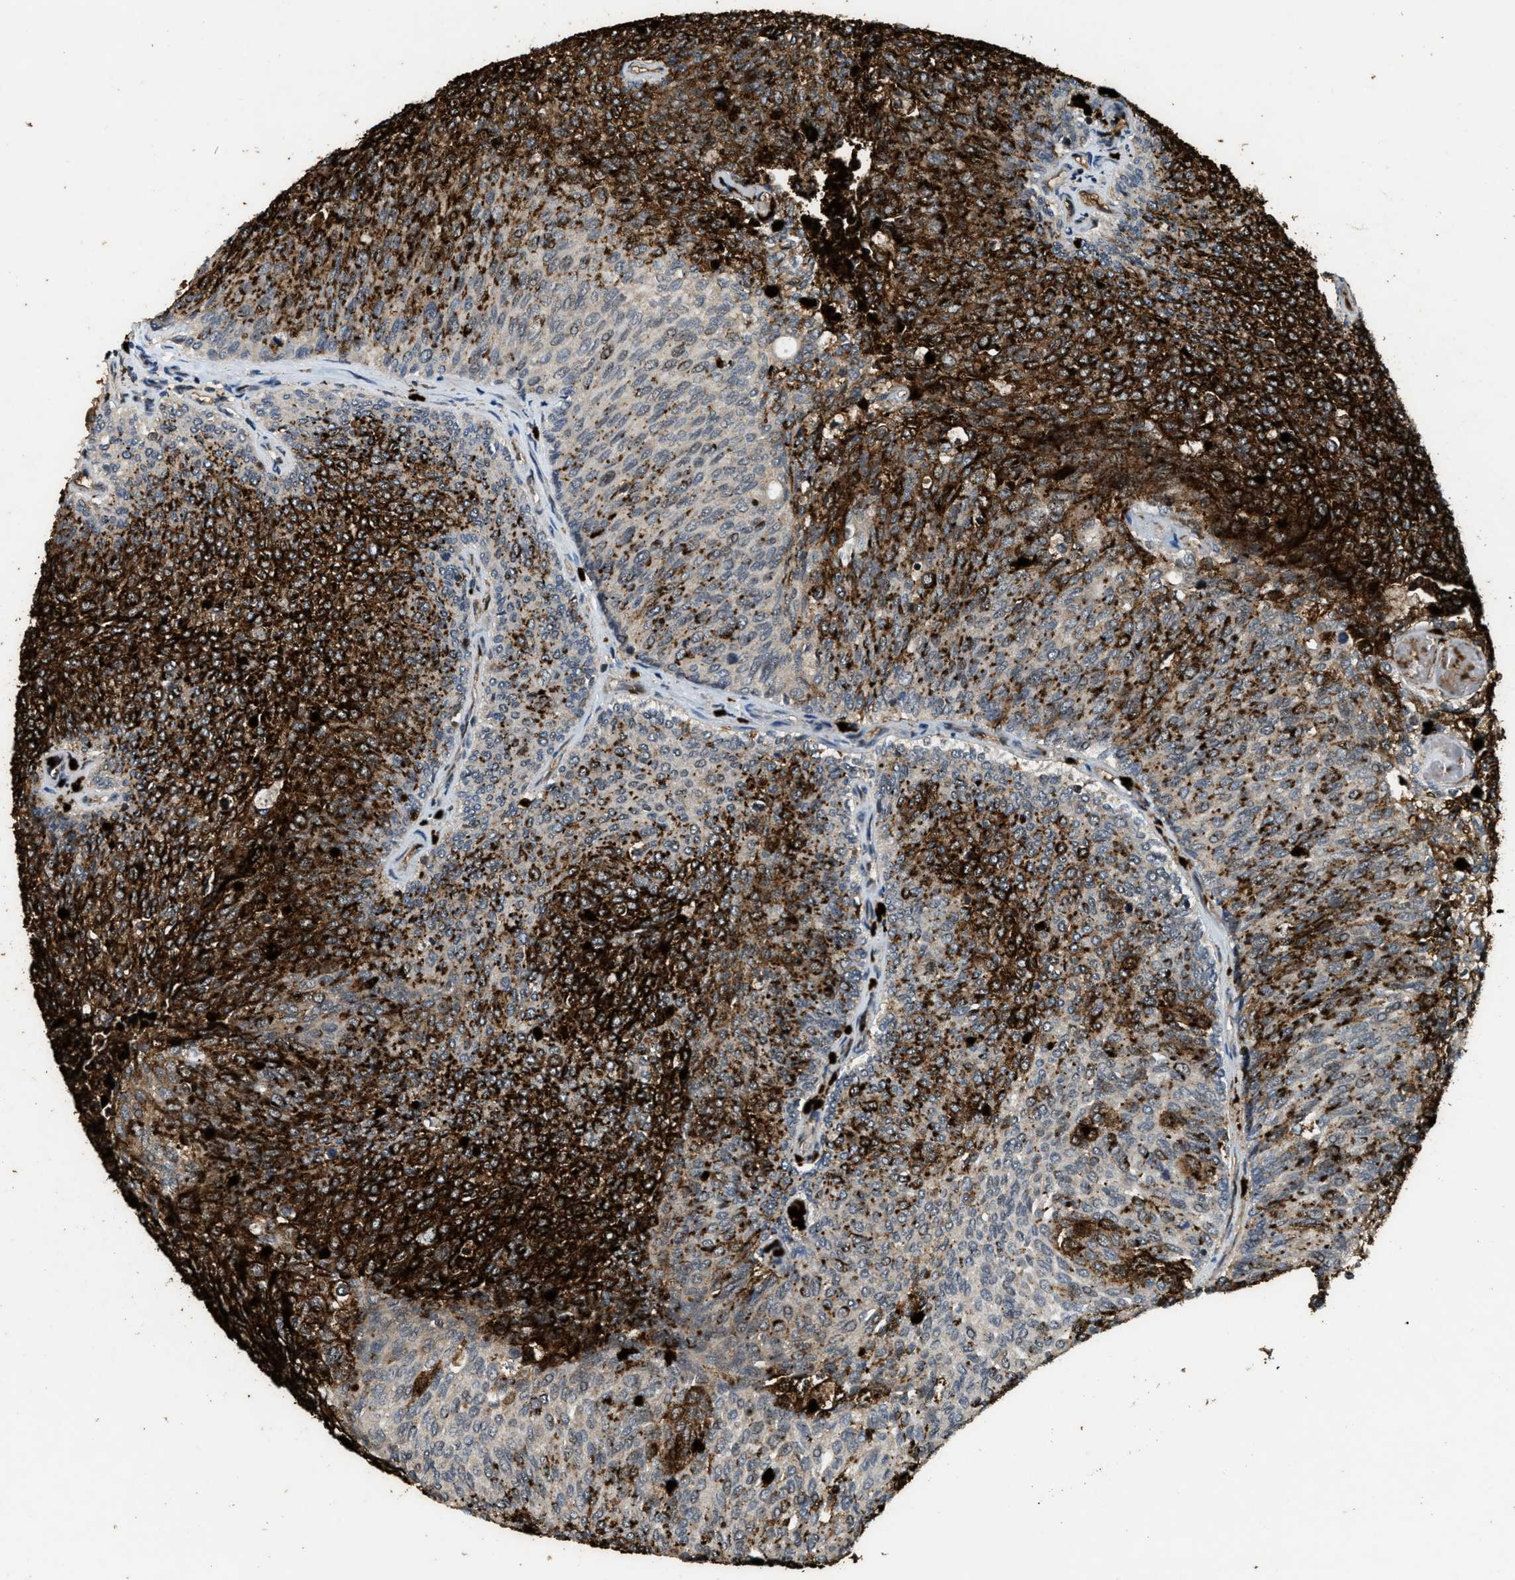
{"staining": {"intensity": "strong", "quantity": ">75%", "location": "cytoplasmic/membranous"}, "tissue": "urothelial cancer", "cell_type": "Tumor cells", "image_type": "cancer", "snomed": [{"axis": "morphology", "description": "Urothelial carcinoma, Low grade"}, {"axis": "topography", "description": "Urinary bladder"}], "caption": "The micrograph exhibits a brown stain indicating the presence of a protein in the cytoplasmic/membranous of tumor cells in urothelial cancer.", "gene": "RNF141", "patient": {"sex": "female", "age": 79}}